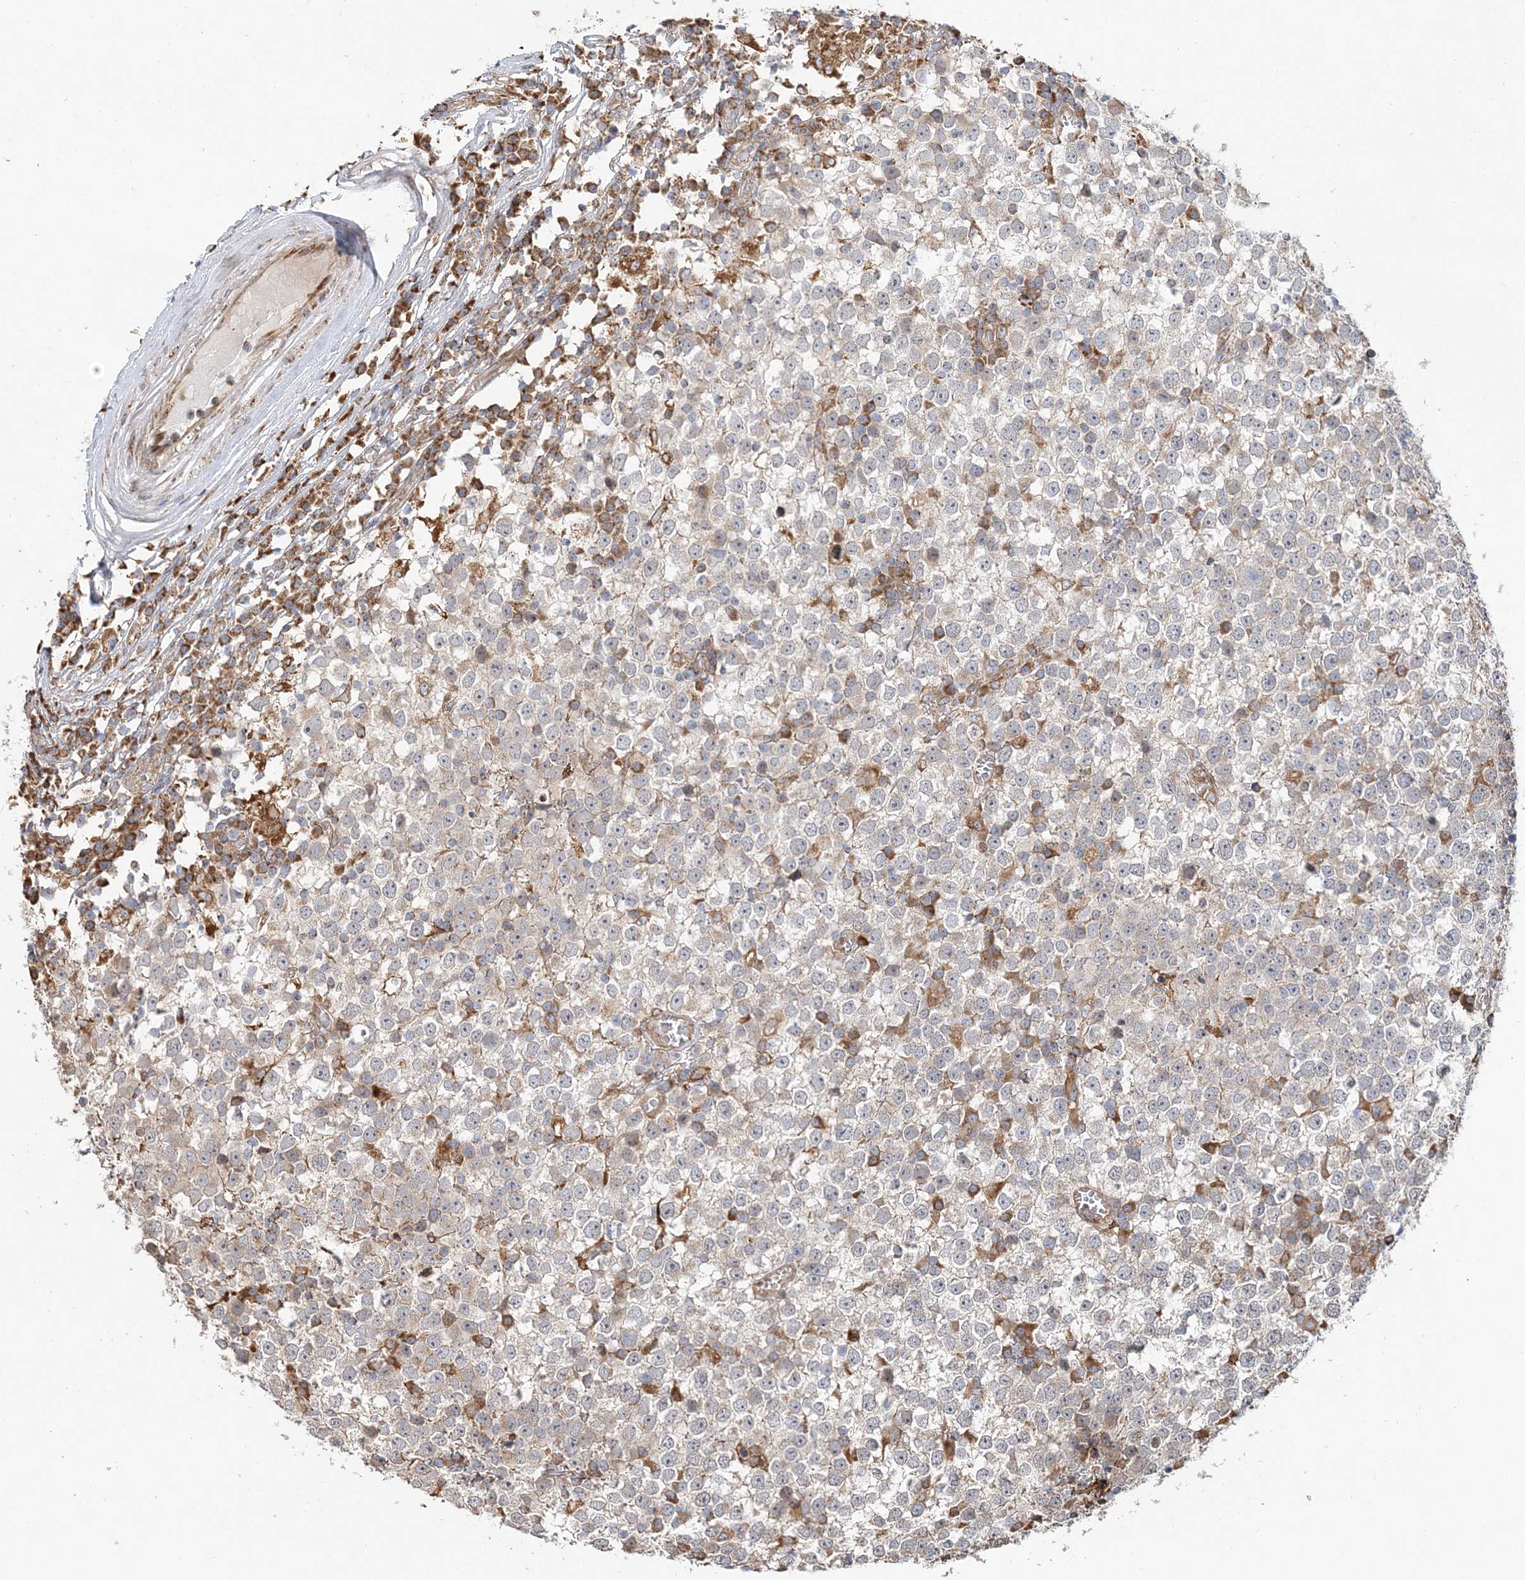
{"staining": {"intensity": "negative", "quantity": "none", "location": "none"}, "tissue": "testis cancer", "cell_type": "Tumor cells", "image_type": "cancer", "snomed": [{"axis": "morphology", "description": "Seminoma, NOS"}, {"axis": "topography", "description": "Testis"}], "caption": "This is an immunohistochemistry (IHC) image of testis seminoma. There is no staining in tumor cells.", "gene": "ZFYVE16", "patient": {"sex": "male", "age": 65}}